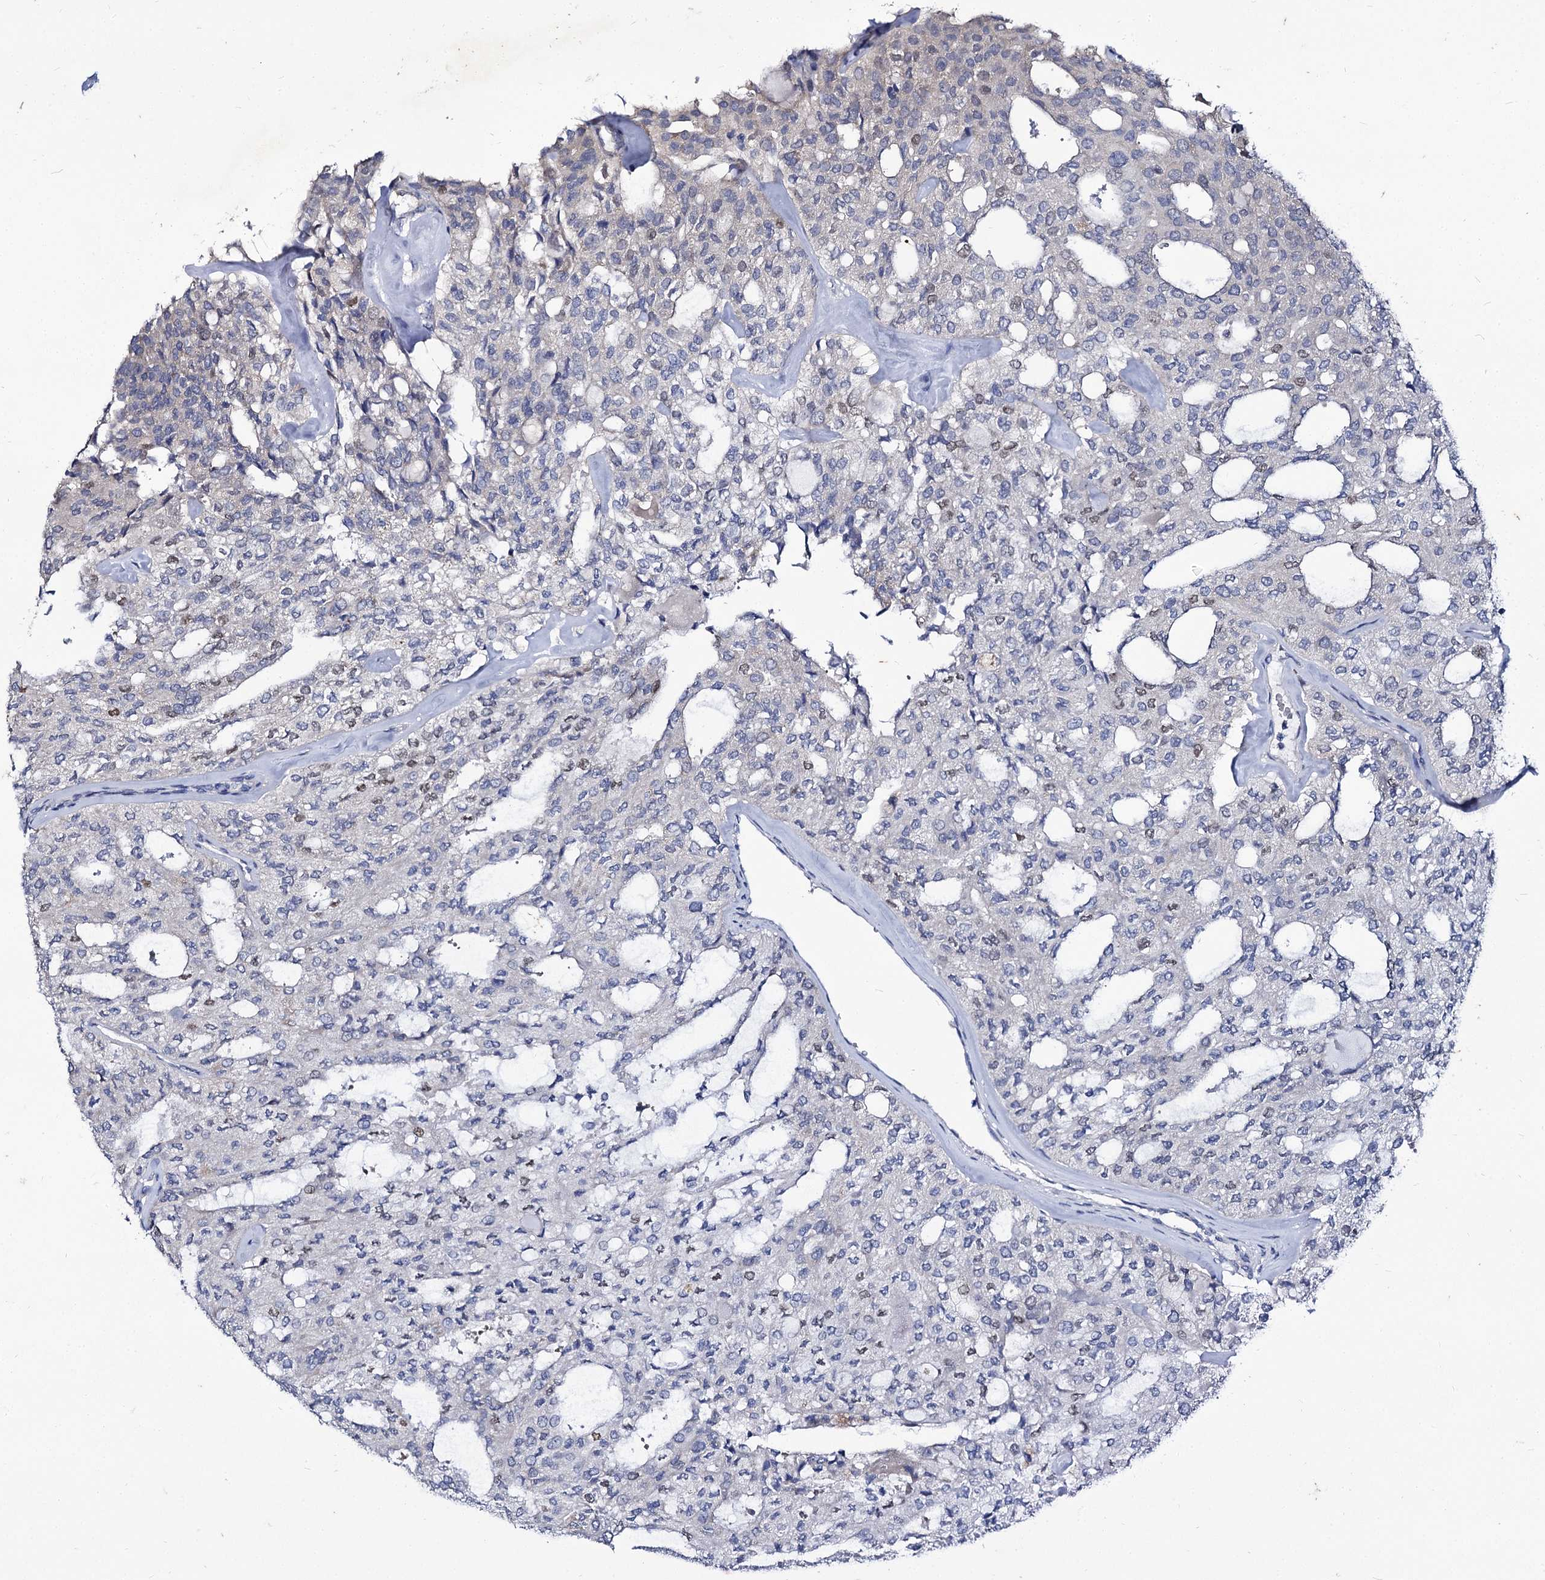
{"staining": {"intensity": "negative", "quantity": "none", "location": "none"}, "tissue": "thyroid cancer", "cell_type": "Tumor cells", "image_type": "cancer", "snomed": [{"axis": "morphology", "description": "Follicular adenoma carcinoma, NOS"}, {"axis": "topography", "description": "Thyroid gland"}], "caption": "Tumor cells are negative for brown protein staining in thyroid cancer.", "gene": "PANX2", "patient": {"sex": "male", "age": 75}}